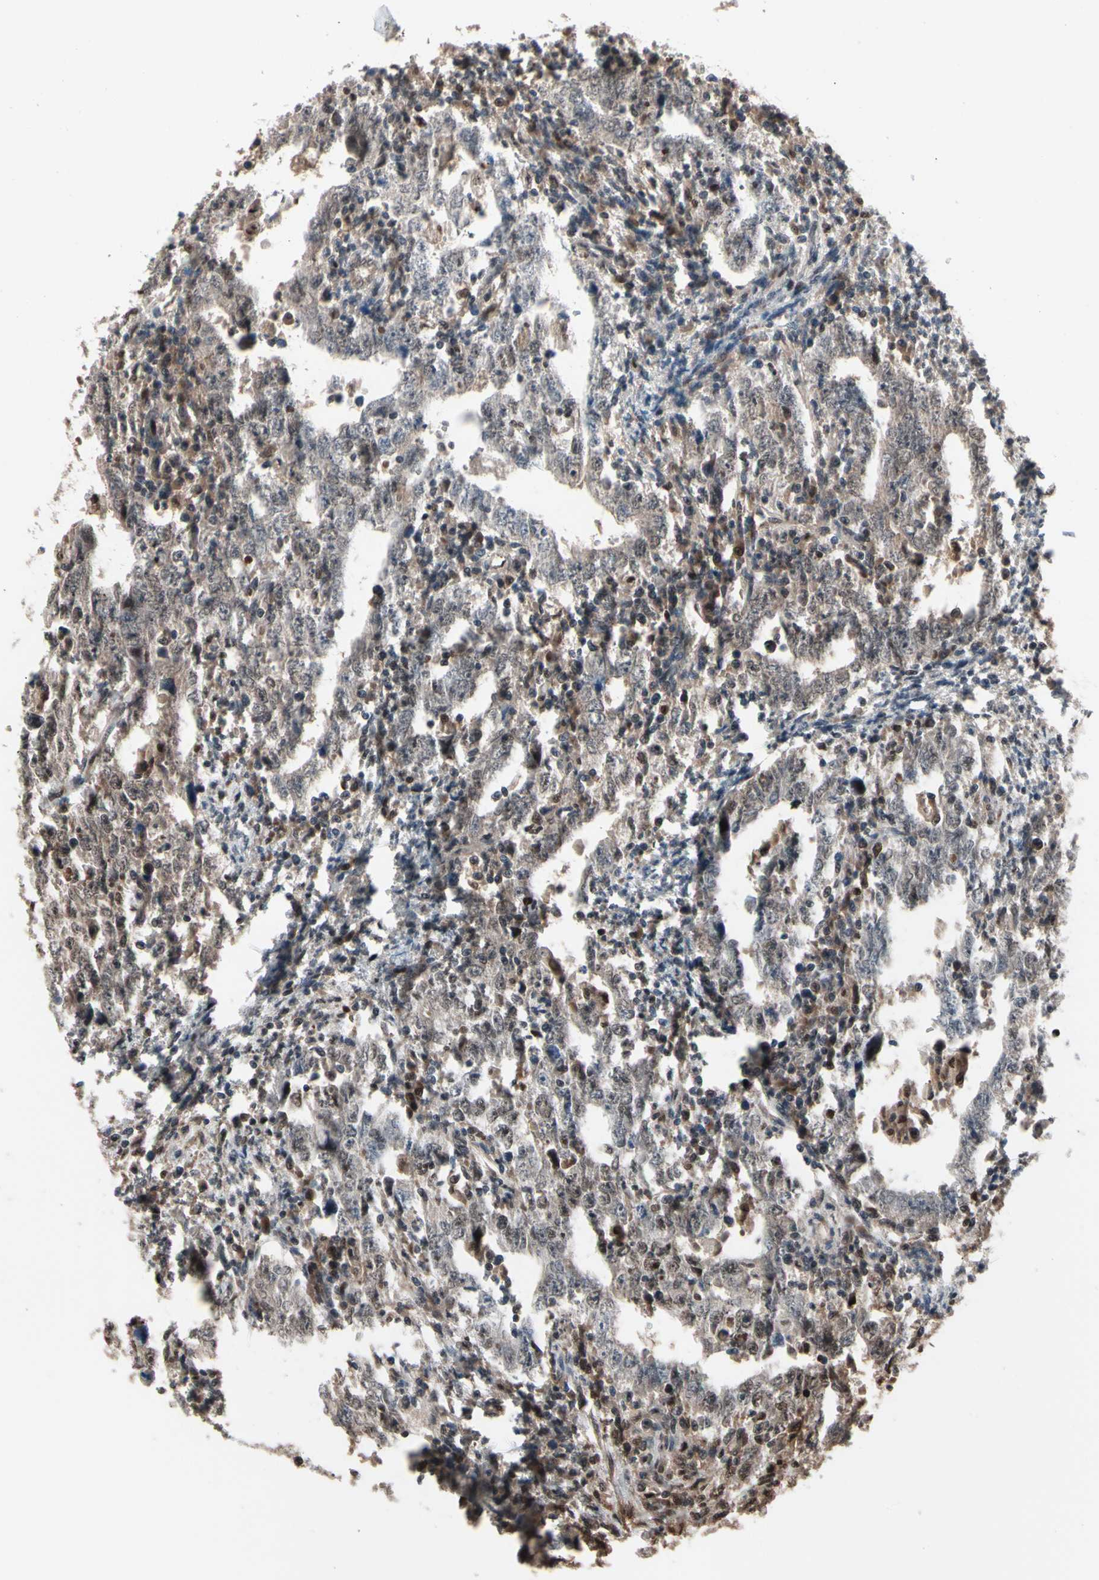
{"staining": {"intensity": "weak", "quantity": ">75%", "location": "cytoplasmic/membranous,nuclear"}, "tissue": "testis cancer", "cell_type": "Tumor cells", "image_type": "cancer", "snomed": [{"axis": "morphology", "description": "Carcinoma, Embryonal, NOS"}, {"axis": "topography", "description": "Testis"}], "caption": "Immunohistochemical staining of testis embryonal carcinoma reveals low levels of weak cytoplasmic/membranous and nuclear staining in about >75% of tumor cells.", "gene": "PSMA2", "patient": {"sex": "male", "age": 26}}